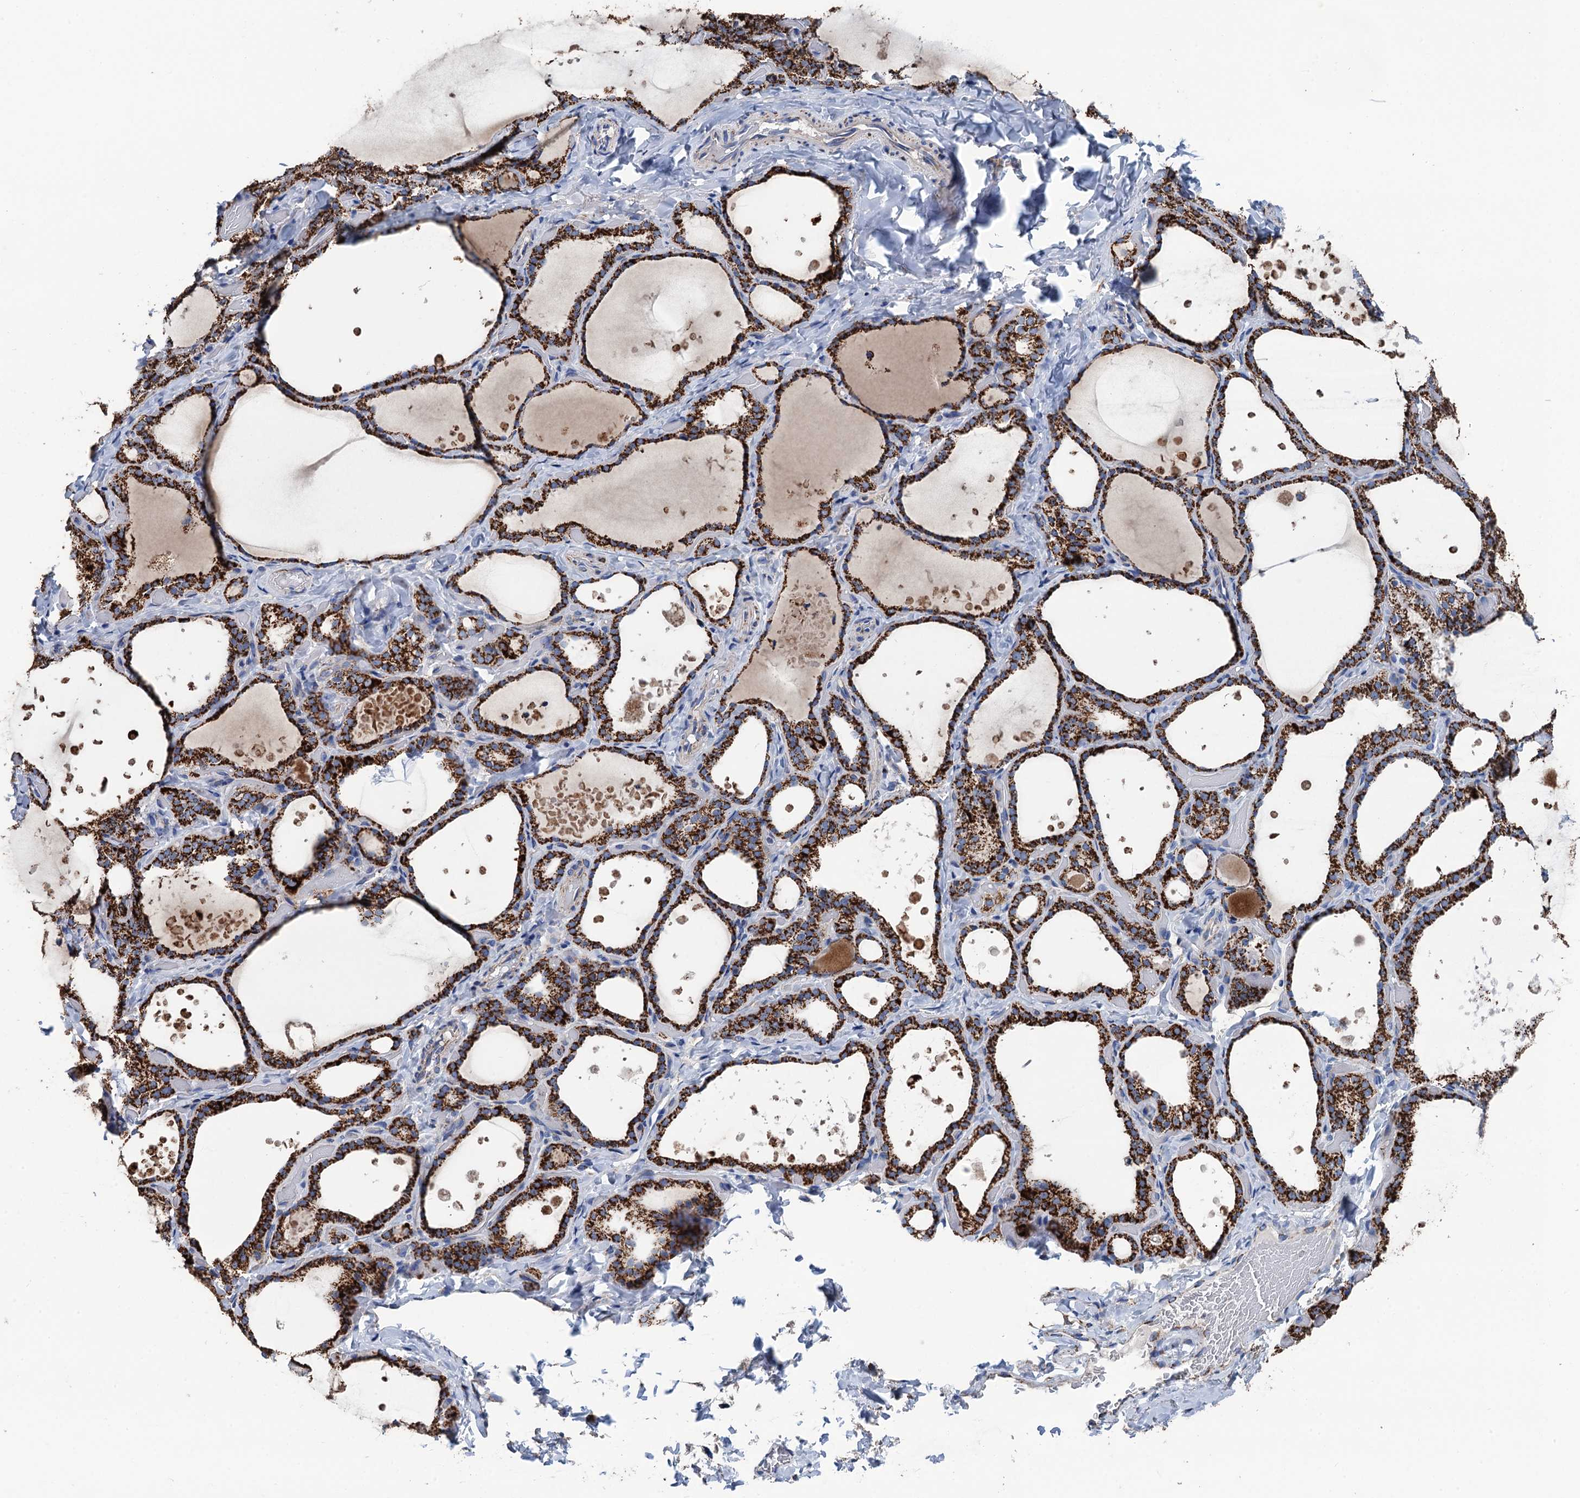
{"staining": {"intensity": "strong", "quantity": ">75%", "location": "cytoplasmic/membranous"}, "tissue": "thyroid gland", "cell_type": "Glandular cells", "image_type": "normal", "snomed": [{"axis": "morphology", "description": "Normal tissue, NOS"}, {"axis": "topography", "description": "Thyroid gland"}], "caption": "Immunohistochemical staining of unremarkable human thyroid gland exhibits high levels of strong cytoplasmic/membranous staining in about >75% of glandular cells.", "gene": "IVD", "patient": {"sex": "female", "age": 44}}